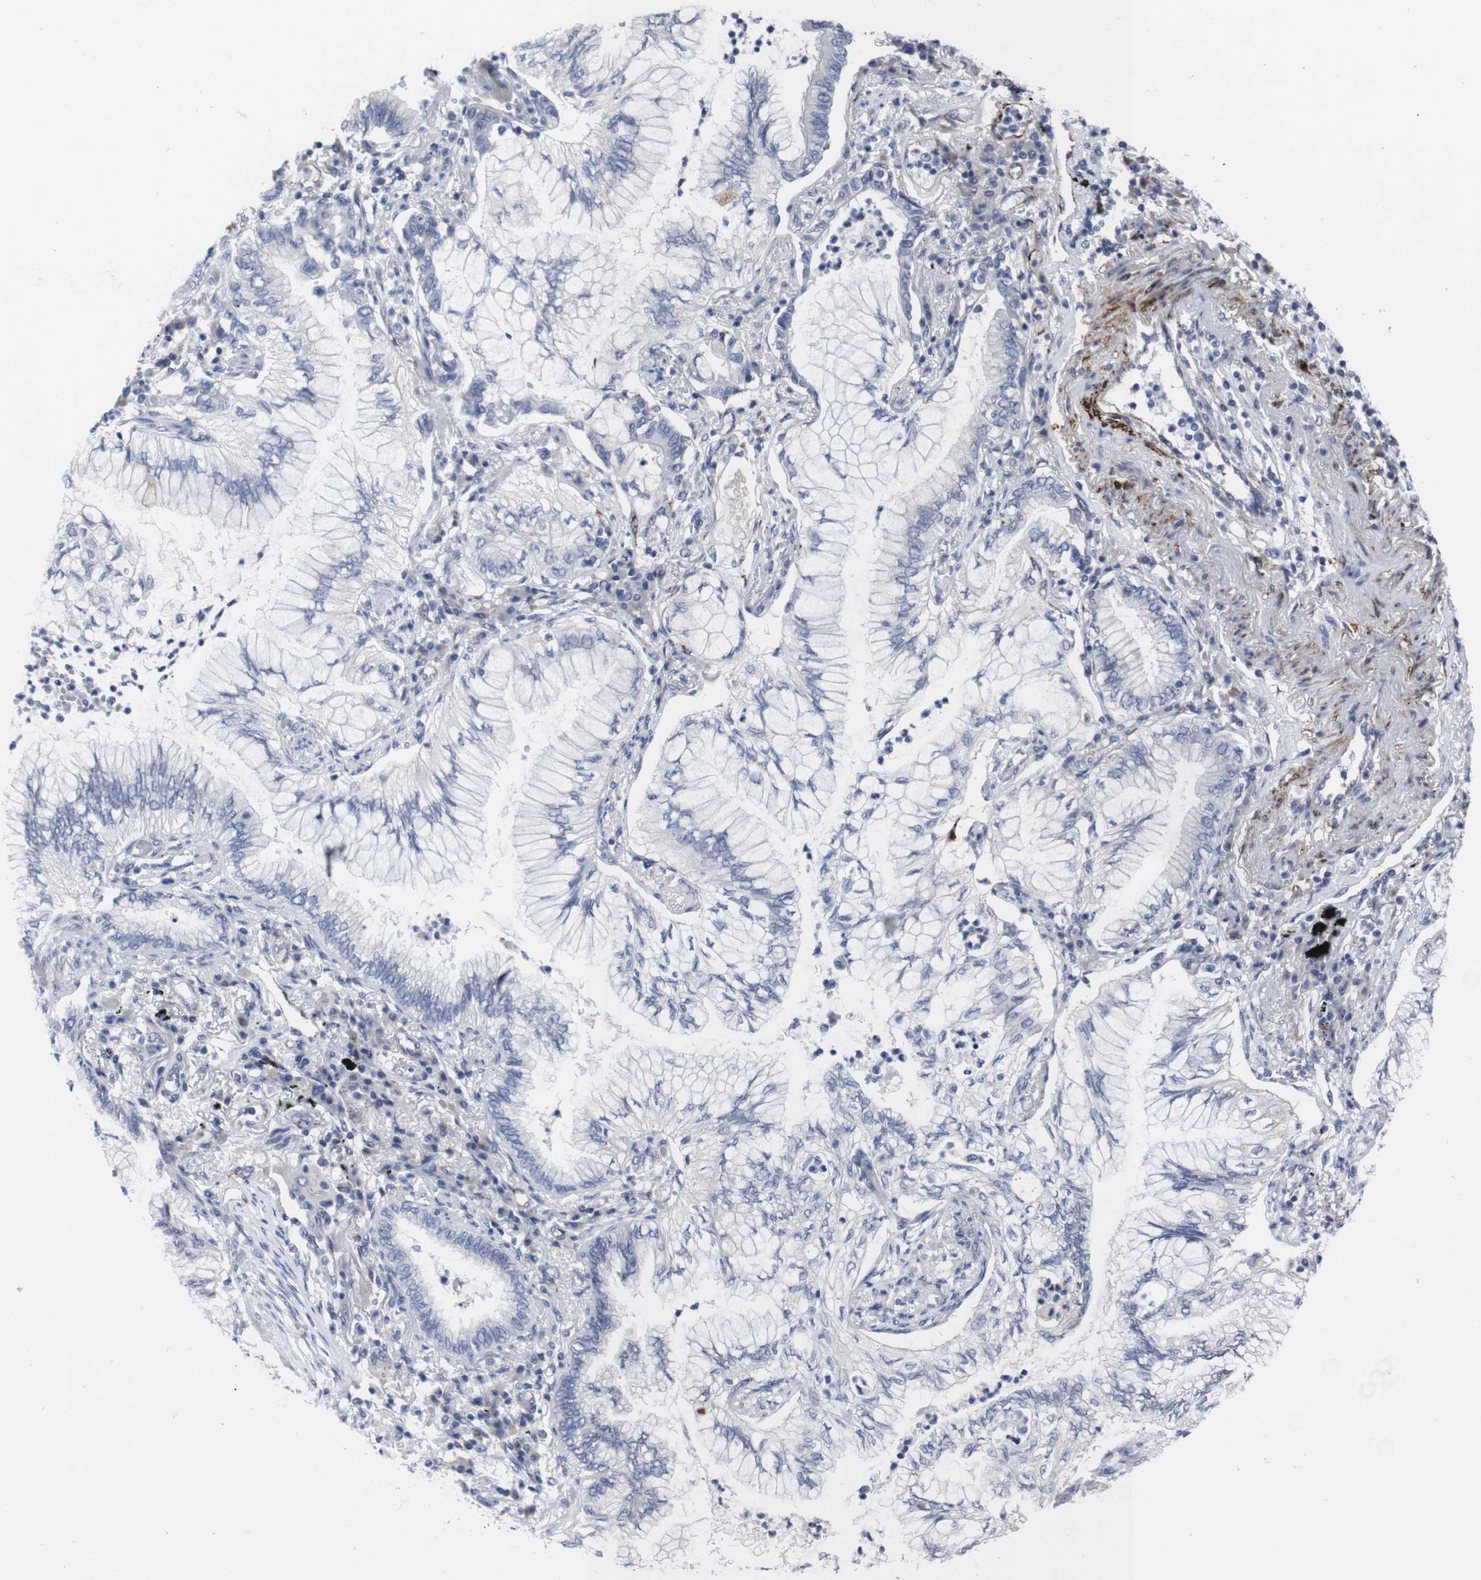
{"staining": {"intensity": "negative", "quantity": "none", "location": "none"}, "tissue": "lung cancer", "cell_type": "Tumor cells", "image_type": "cancer", "snomed": [{"axis": "morphology", "description": "Normal tissue, NOS"}, {"axis": "morphology", "description": "Adenocarcinoma, NOS"}, {"axis": "topography", "description": "Bronchus"}, {"axis": "topography", "description": "Lung"}], "caption": "Tumor cells are negative for protein expression in human lung cancer (adenocarcinoma).", "gene": "SNCG", "patient": {"sex": "female", "age": 70}}